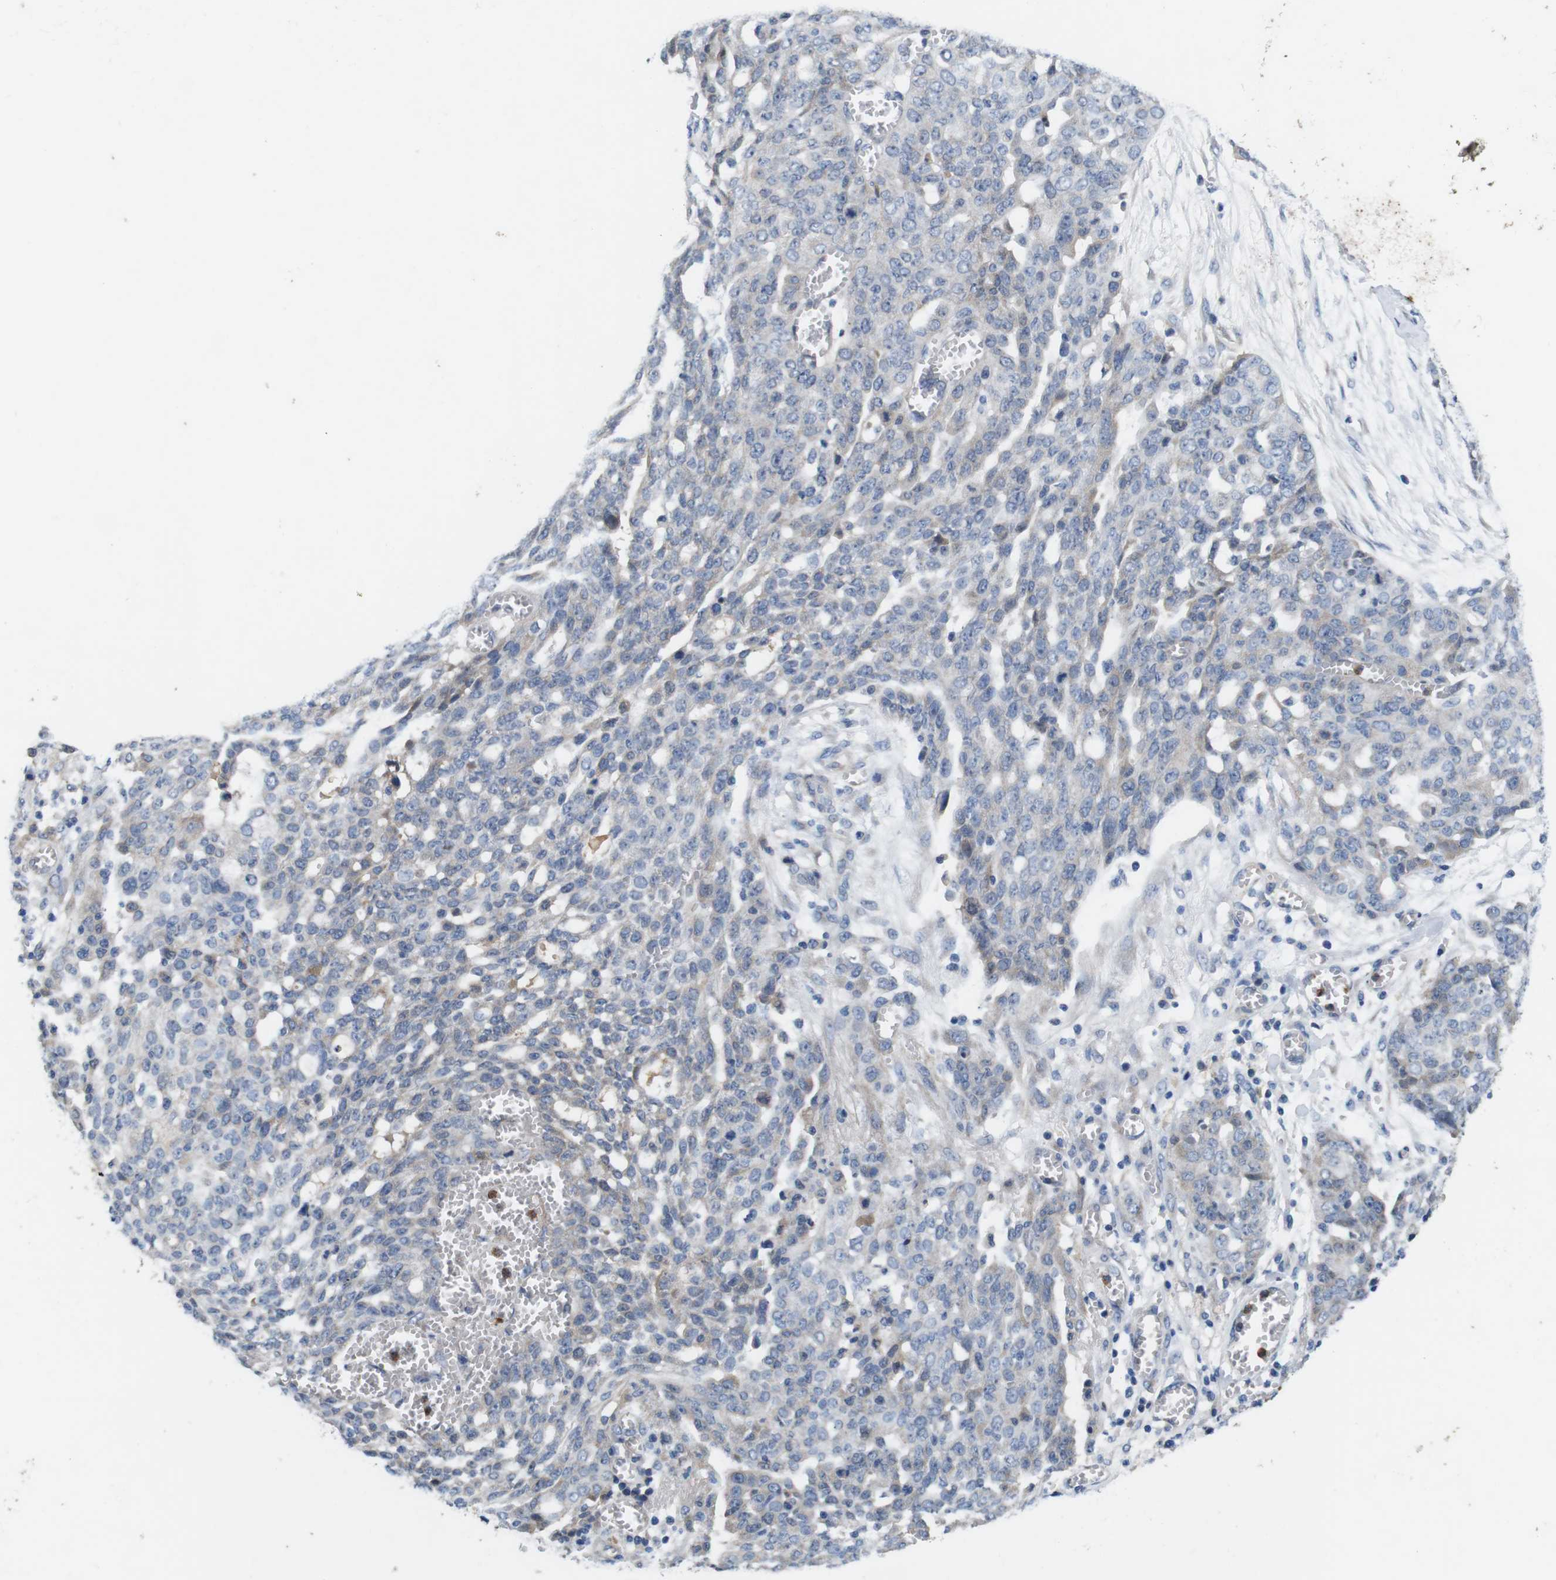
{"staining": {"intensity": "weak", "quantity": "<25%", "location": "cytoplasmic/membranous"}, "tissue": "ovarian cancer", "cell_type": "Tumor cells", "image_type": "cancer", "snomed": [{"axis": "morphology", "description": "Cystadenocarcinoma, serous, NOS"}, {"axis": "topography", "description": "Soft tissue"}, {"axis": "topography", "description": "Ovary"}], "caption": "There is no significant expression in tumor cells of ovarian cancer (serous cystadenocarcinoma). (IHC, brightfield microscopy, high magnification).", "gene": "C1RL", "patient": {"sex": "female", "age": 57}}